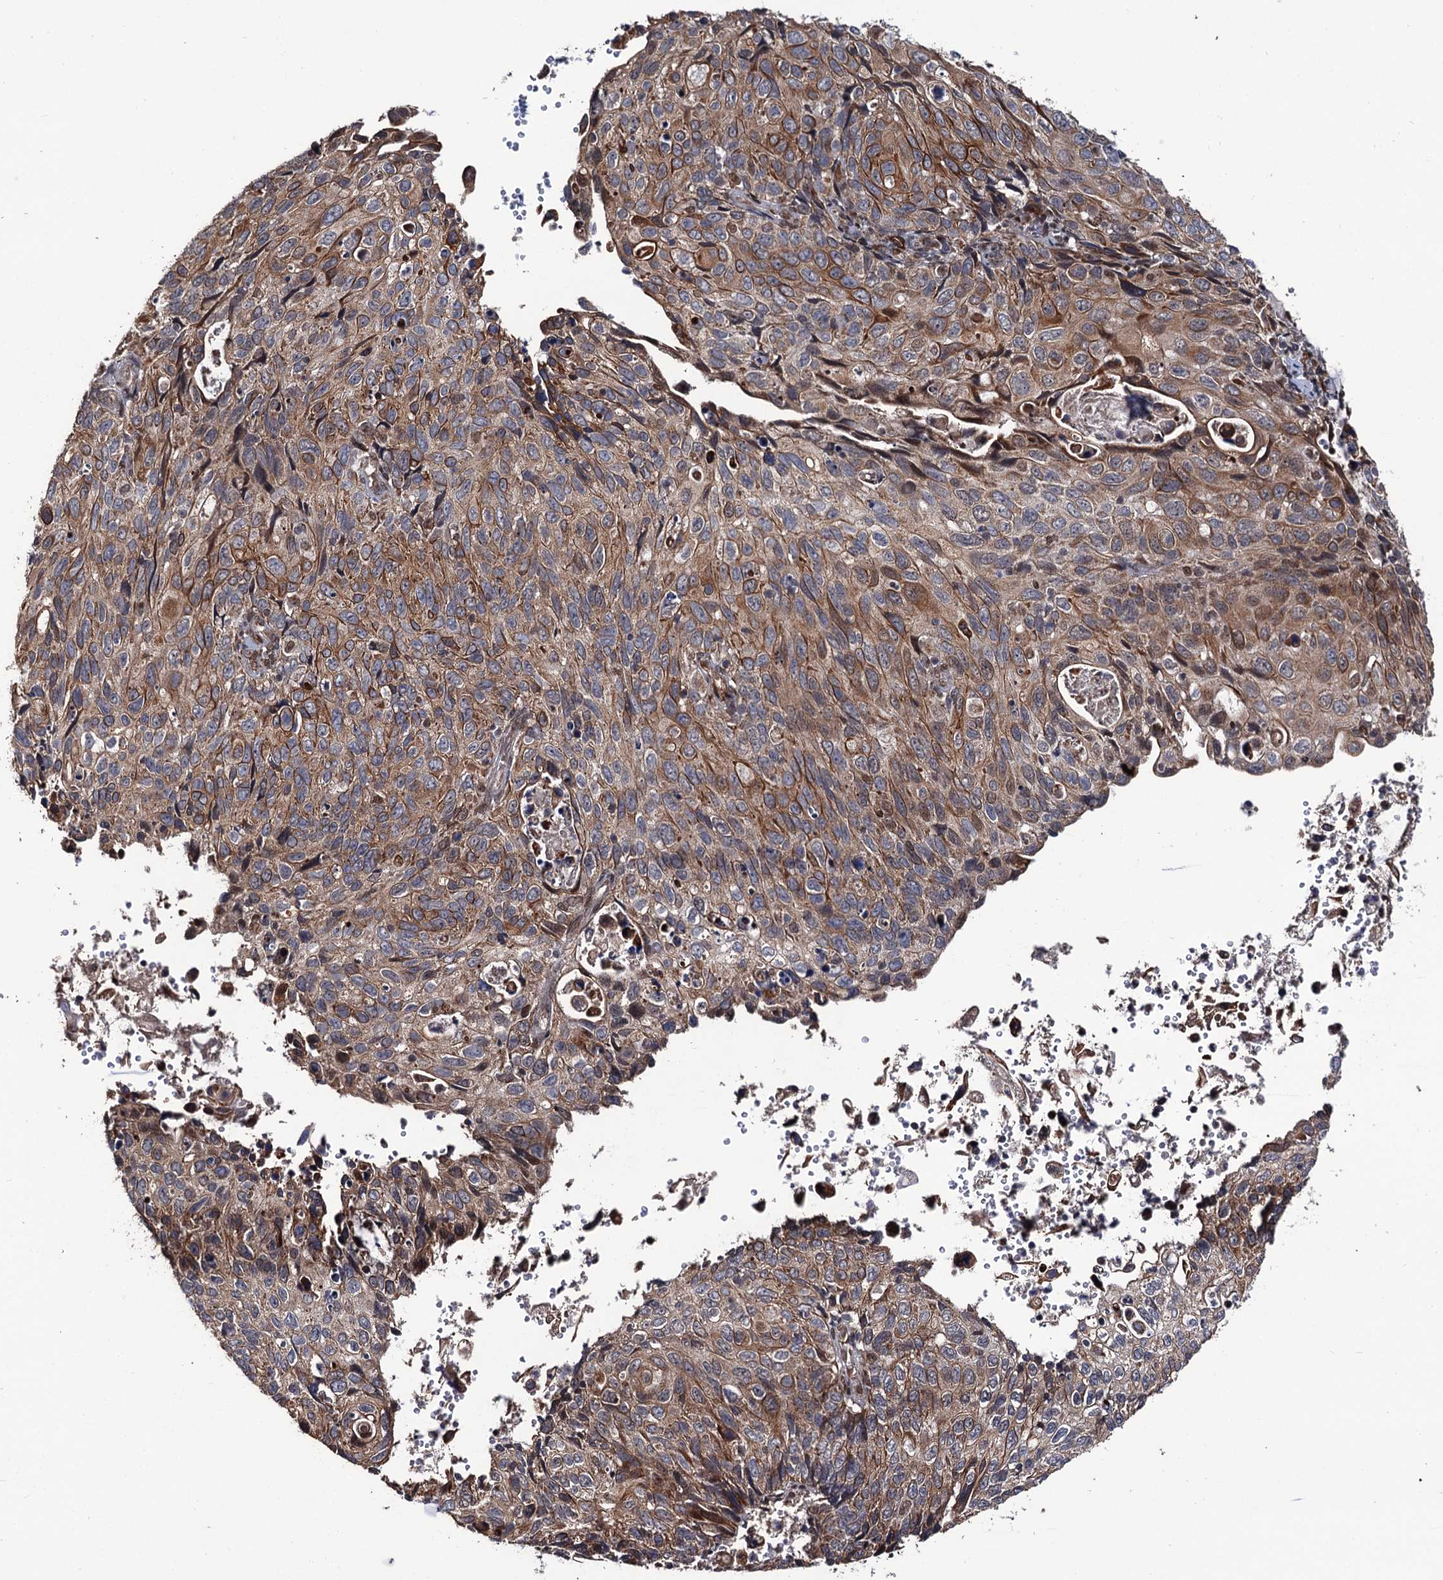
{"staining": {"intensity": "moderate", "quantity": "25%-75%", "location": "cytoplasmic/membranous"}, "tissue": "cervical cancer", "cell_type": "Tumor cells", "image_type": "cancer", "snomed": [{"axis": "morphology", "description": "Squamous cell carcinoma, NOS"}, {"axis": "topography", "description": "Cervix"}], "caption": "Human cervical cancer stained with a protein marker reveals moderate staining in tumor cells.", "gene": "LRRC63", "patient": {"sex": "female", "age": 70}}